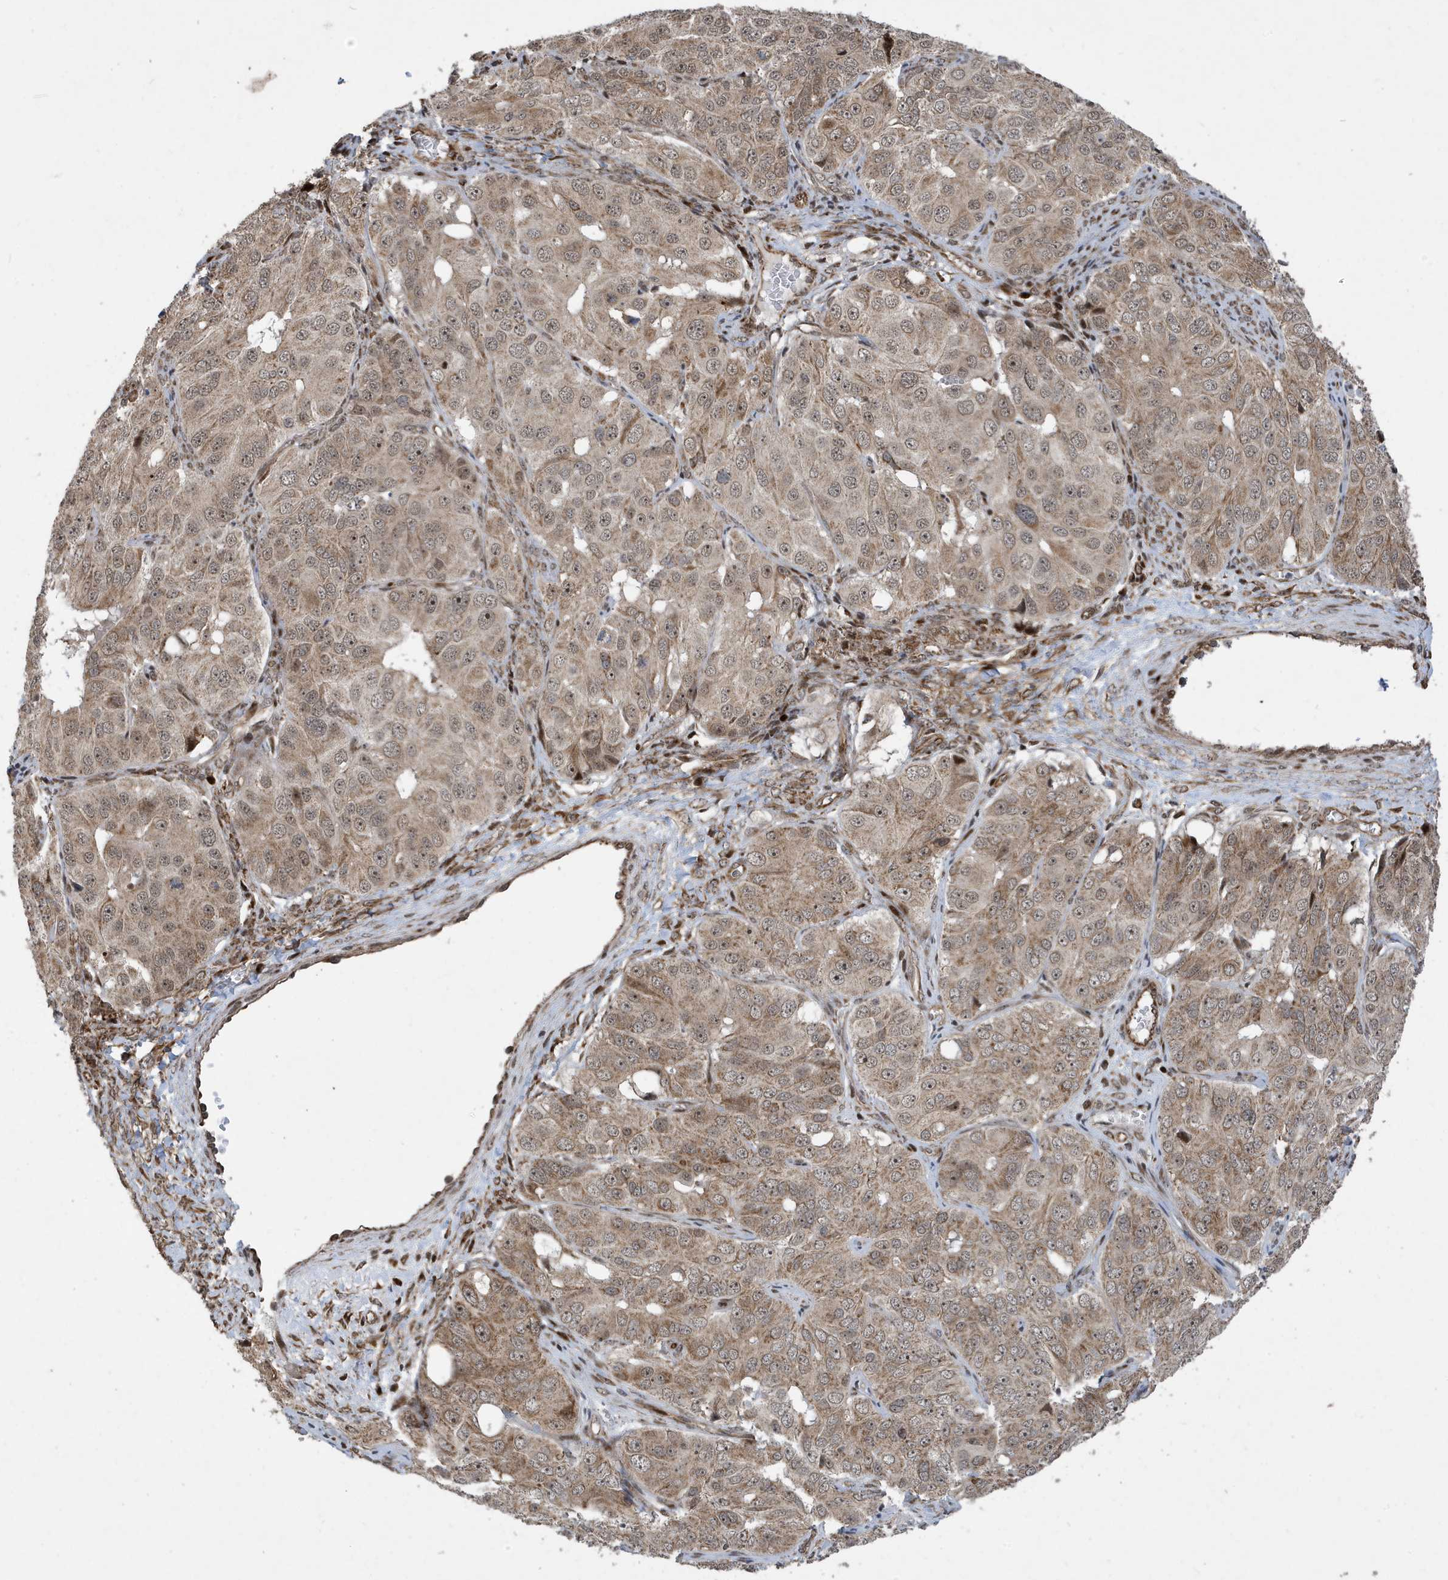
{"staining": {"intensity": "moderate", "quantity": ">75%", "location": "cytoplasmic/membranous"}, "tissue": "ovarian cancer", "cell_type": "Tumor cells", "image_type": "cancer", "snomed": [{"axis": "morphology", "description": "Carcinoma, endometroid"}, {"axis": "topography", "description": "Ovary"}], "caption": "Tumor cells display moderate cytoplasmic/membranous positivity in approximately >75% of cells in ovarian cancer (endometroid carcinoma).", "gene": "FAM9B", "patient": {"sex": "female", "age": 51}}